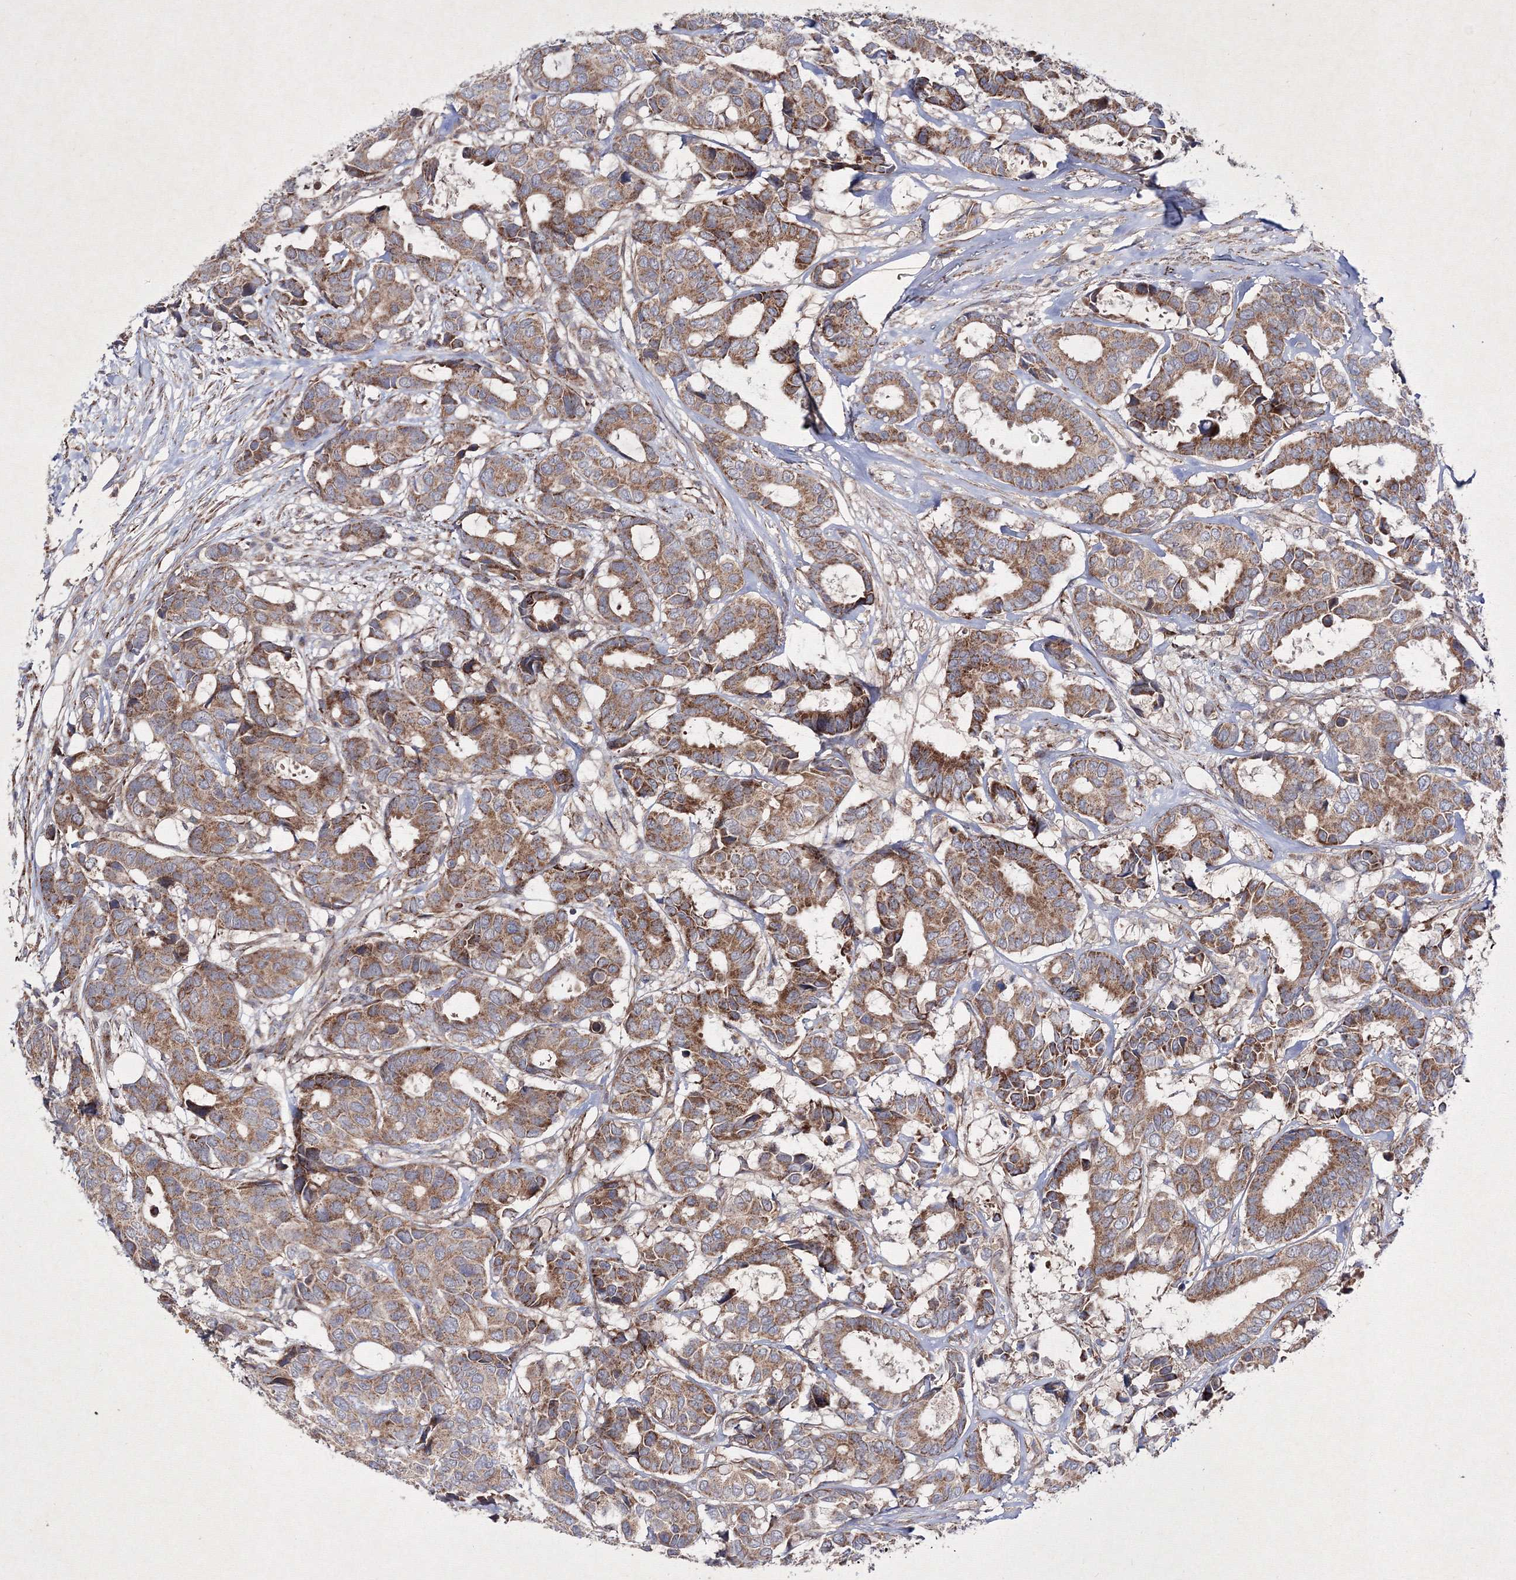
{"staining": {"intensity": "moderate", "quantity": ">75%", "location": "cytoplasmic/membranous"}, "tissue": "breast cancer", "cell_type": "Tumor cells", "image_type": "cancer", "snomed": [{"axis": "morphology", "description": "Duct carcinoma"}, {"axis": "topography", "description": "Breast"}], "caption": "Breast cancer (invasive ductal carcinoma) stained with a protein marker demonstrates moderate staining in tumor cells.", "gene": "GFM1", "patient": {"sex": "female", "age": 87}}